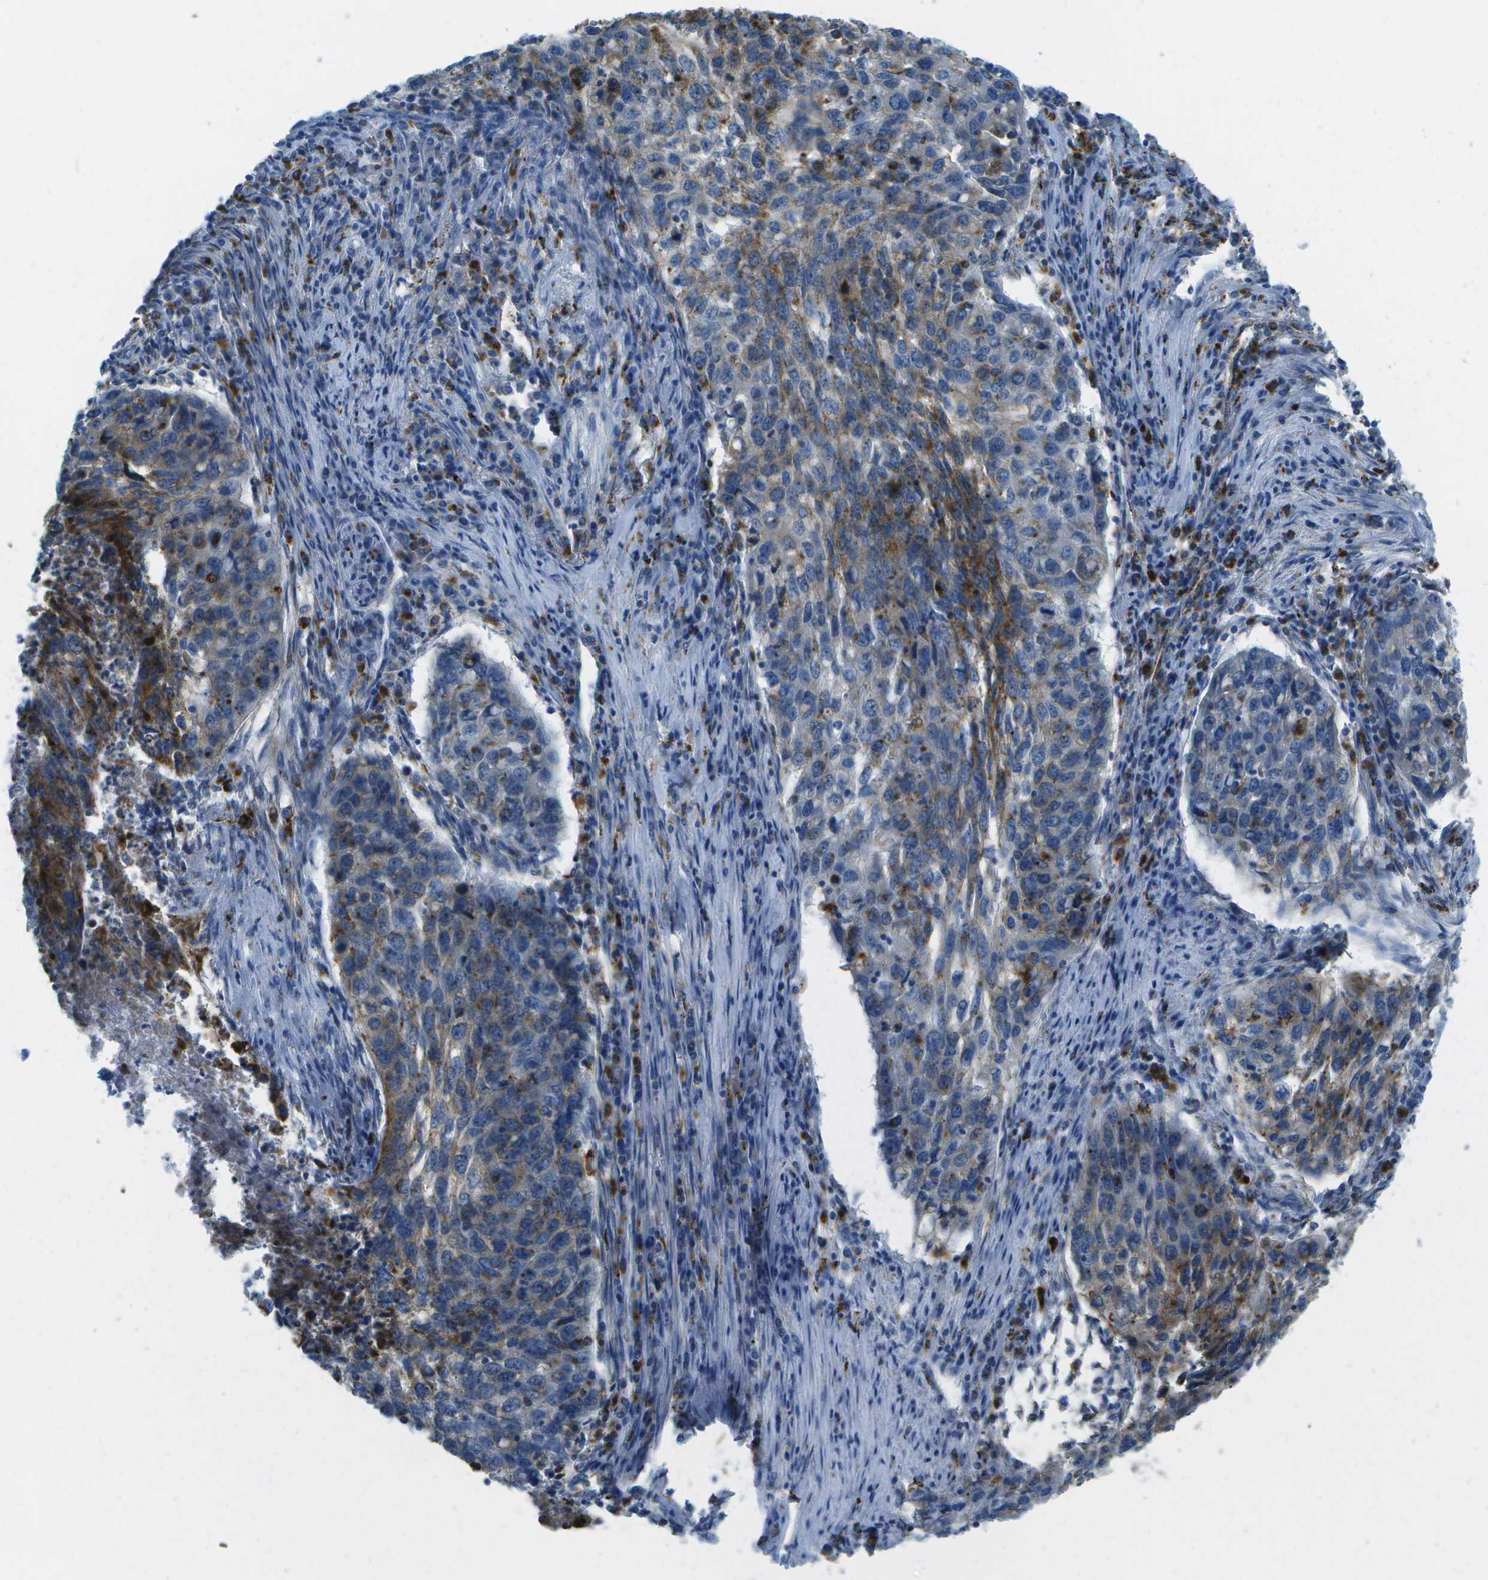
{"staining": {"intensity": "strong", "quantity": "<25%", "location": "cytoplasmic/membranous"}, "tissue": "lung cancer", "cell_type": "Tumor cells", "image_type": "cancer", "snomed": [{"axis": "morphology", "description": "Squamous cell carcinoma, NOS"}, {"axis": "topography", "description": "Lung"}], "caption": "IHC photomicrograph of human lung cancer (squamous cell carcinoma) stained for a protein (brown), which exhibits medium levels of strong cytoplasmic/membranous staining in approximately <25% of tumor cells.", "gene": "PRCP", "patient": {"sex": "female", "age": 63}}